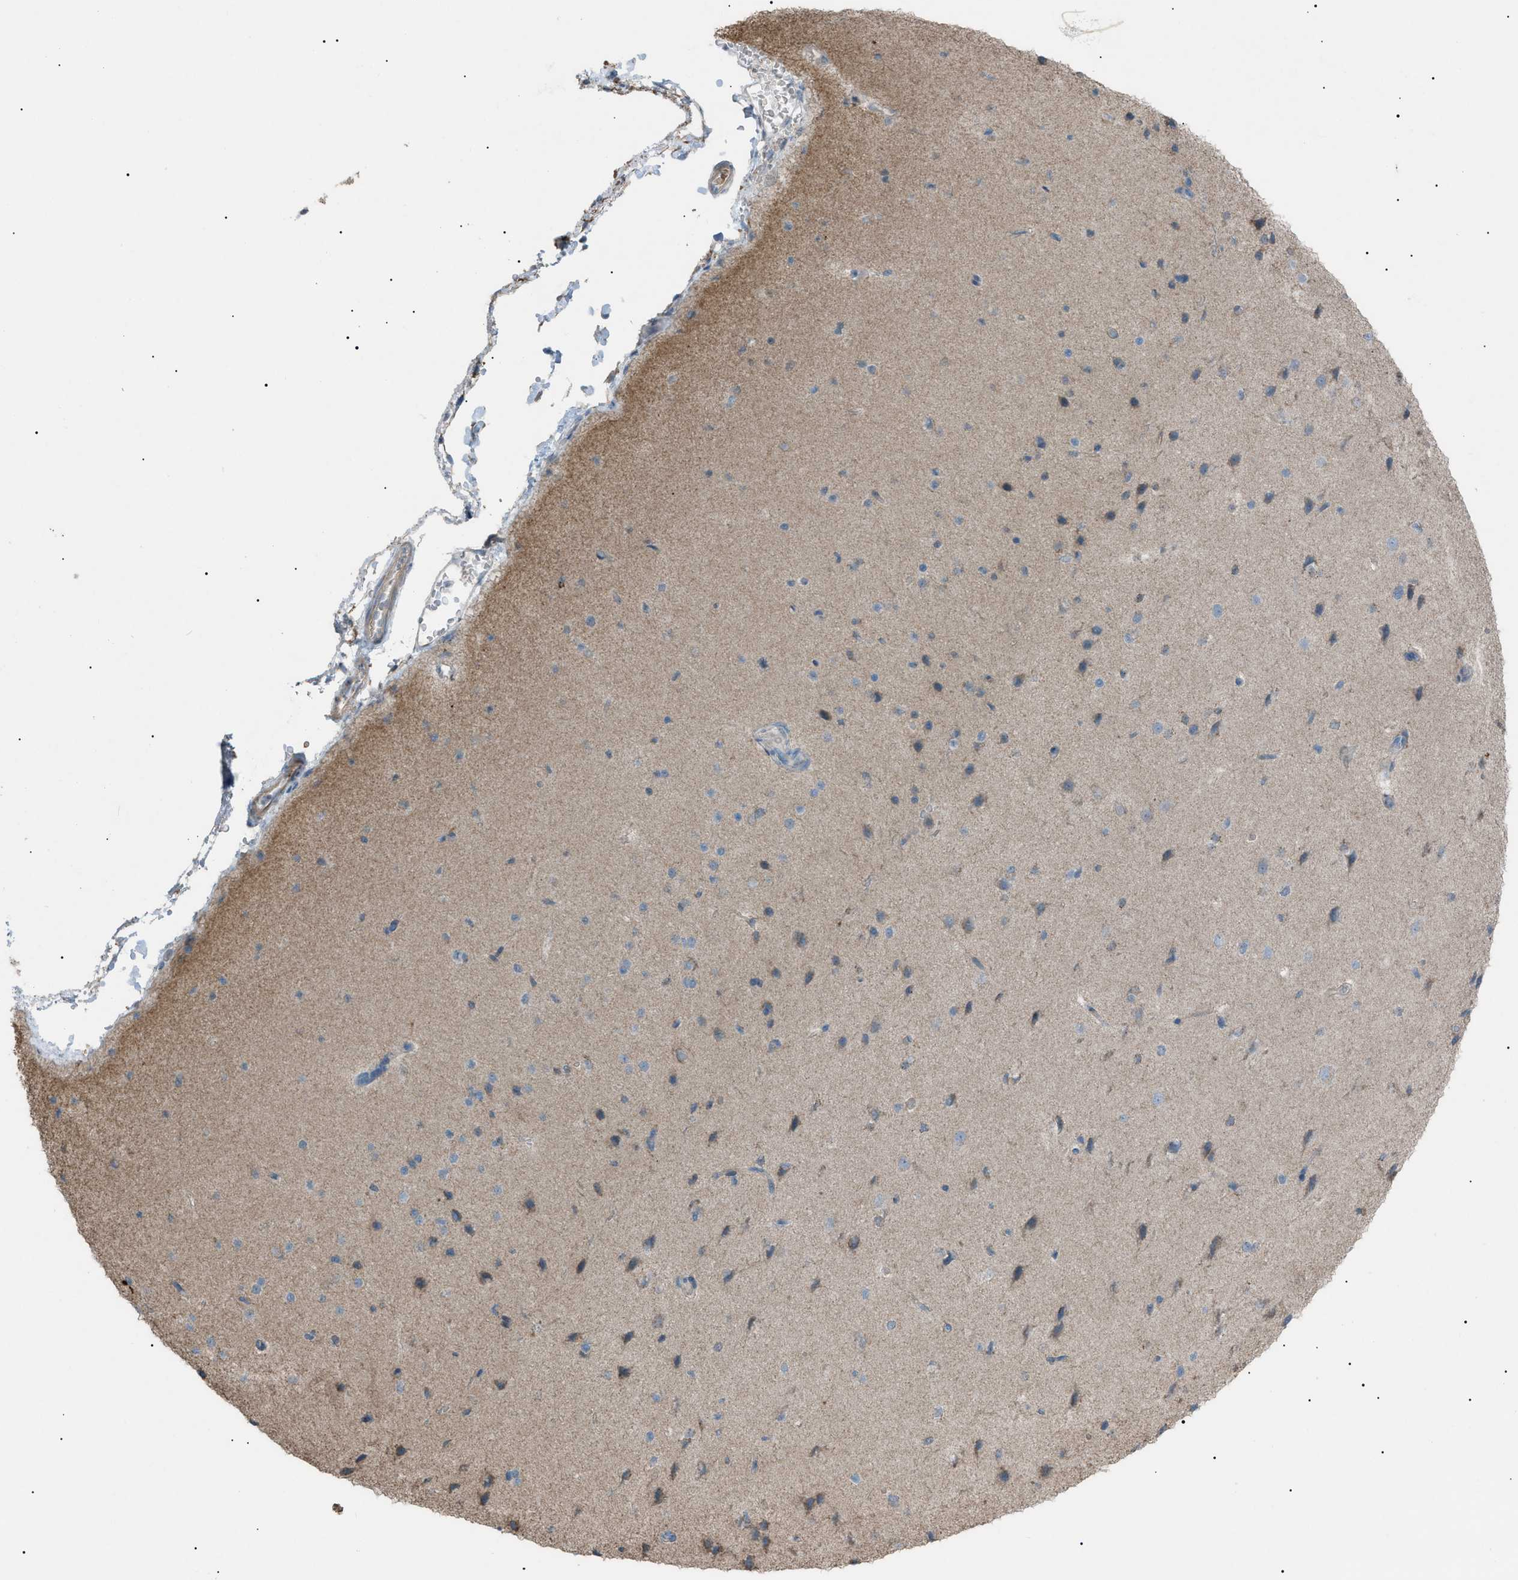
{"staining": {"intensity": "negative", "quantity": "none", "location": "none"}, "tissue": "cerebral cortex", "cell_type": "Endothelial cells", "image_type": "normal", "snomed": [{"axis": "morphology", "description": "Normal tissue, NOS"}, {"axis": "morphology", "description": "Developmental malformation"}, {"axis": "topography", "description": "Cerebral cortex"}], "caption": "Immunohistochemistry of unremarkable human cerebral cortex displays no expression in endothelial cells.", "gene": "ZNF516", "patient": {"sex": "female", "age": 30}}